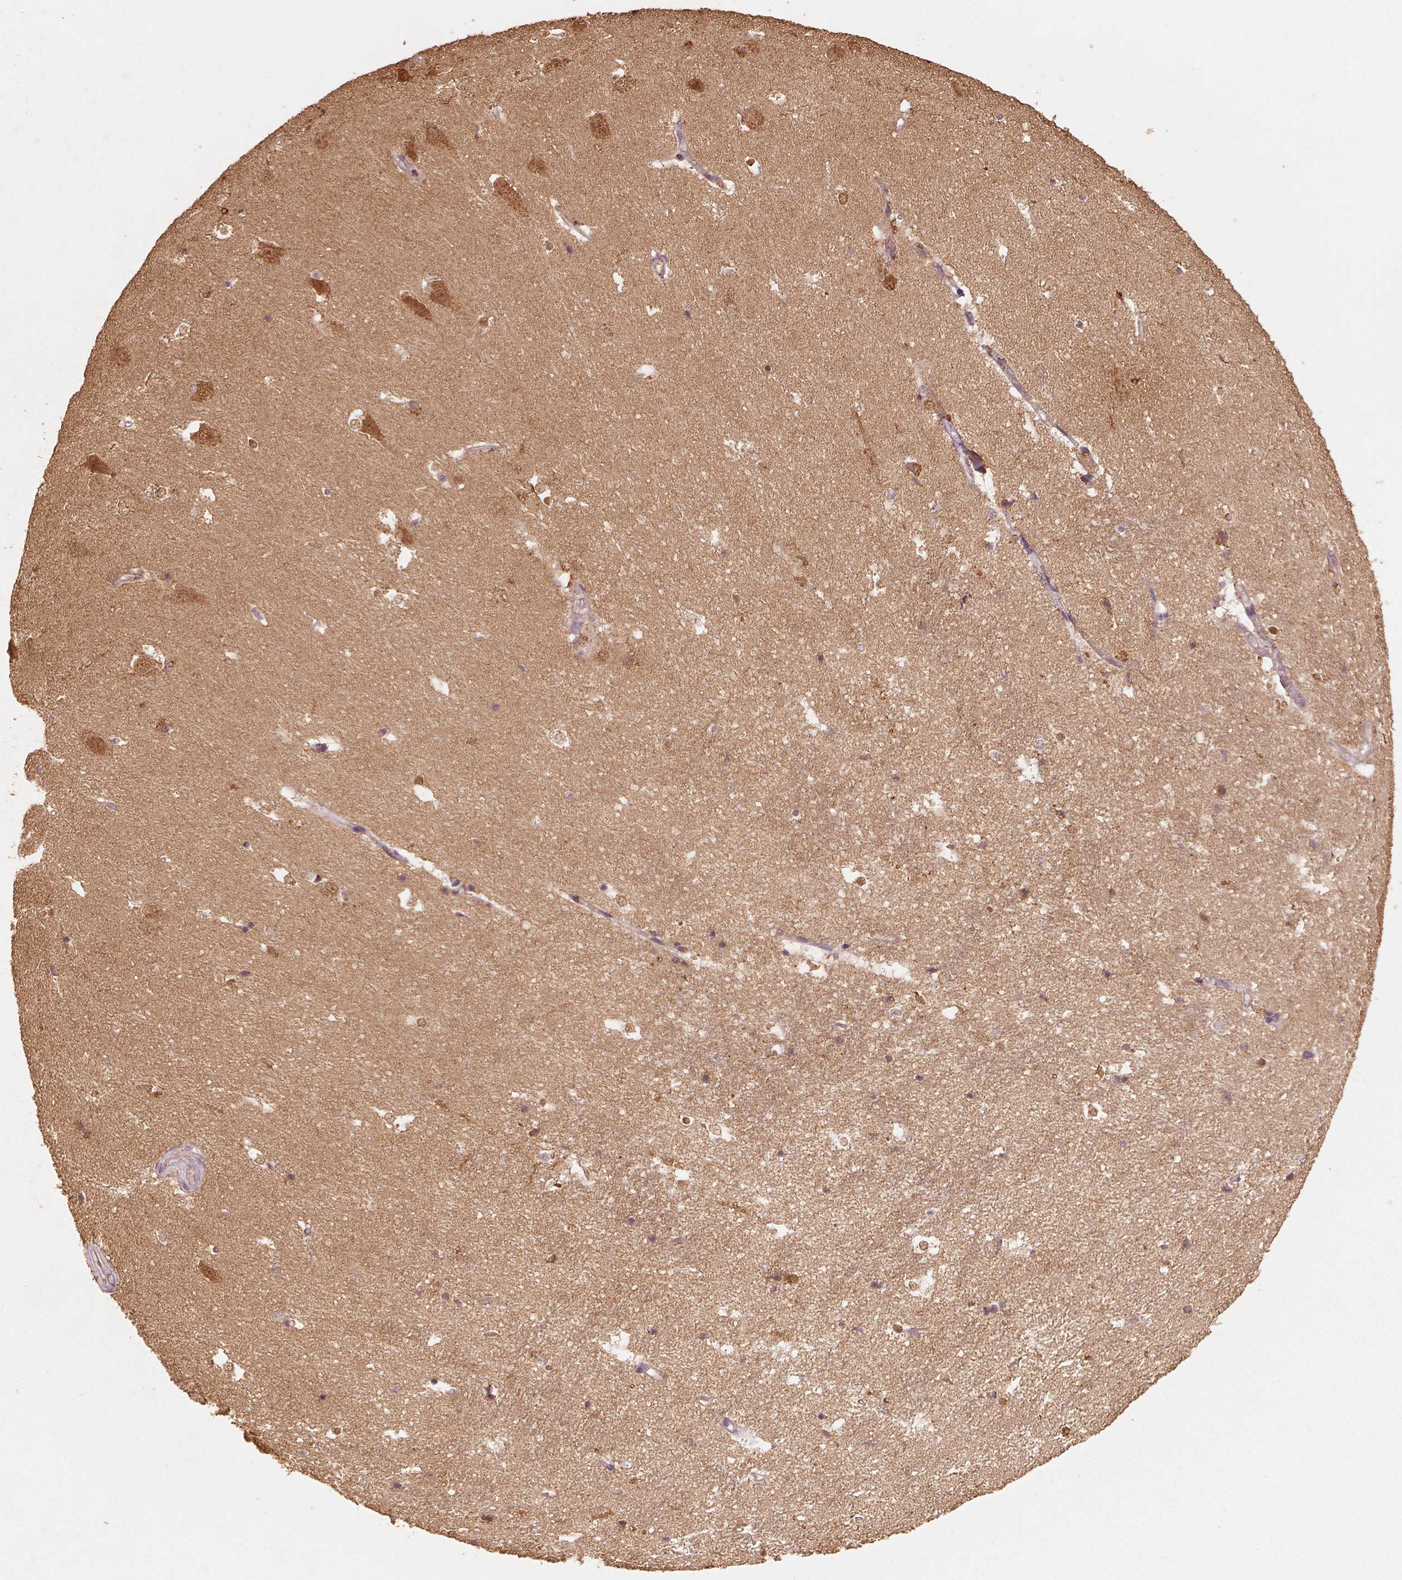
{"staining": {"intensity": "negative", "quantity": "none", "location": "none"}, "tissue": "hippocampus", "cell_type": "Glial cells", "image_type": "normal", "snomed": [{"axis": "morphology", "description": "Normal tissue, NOS"}, {"axis": "topography", "description": "Hippocampus"}], "caption": "The immunohistochemistry (IHC) photomicrograph has no significant positivity in glial cells of hippocampus.", "gene": "AP2B1", "patient": {"sex": "male", "age": 44}}